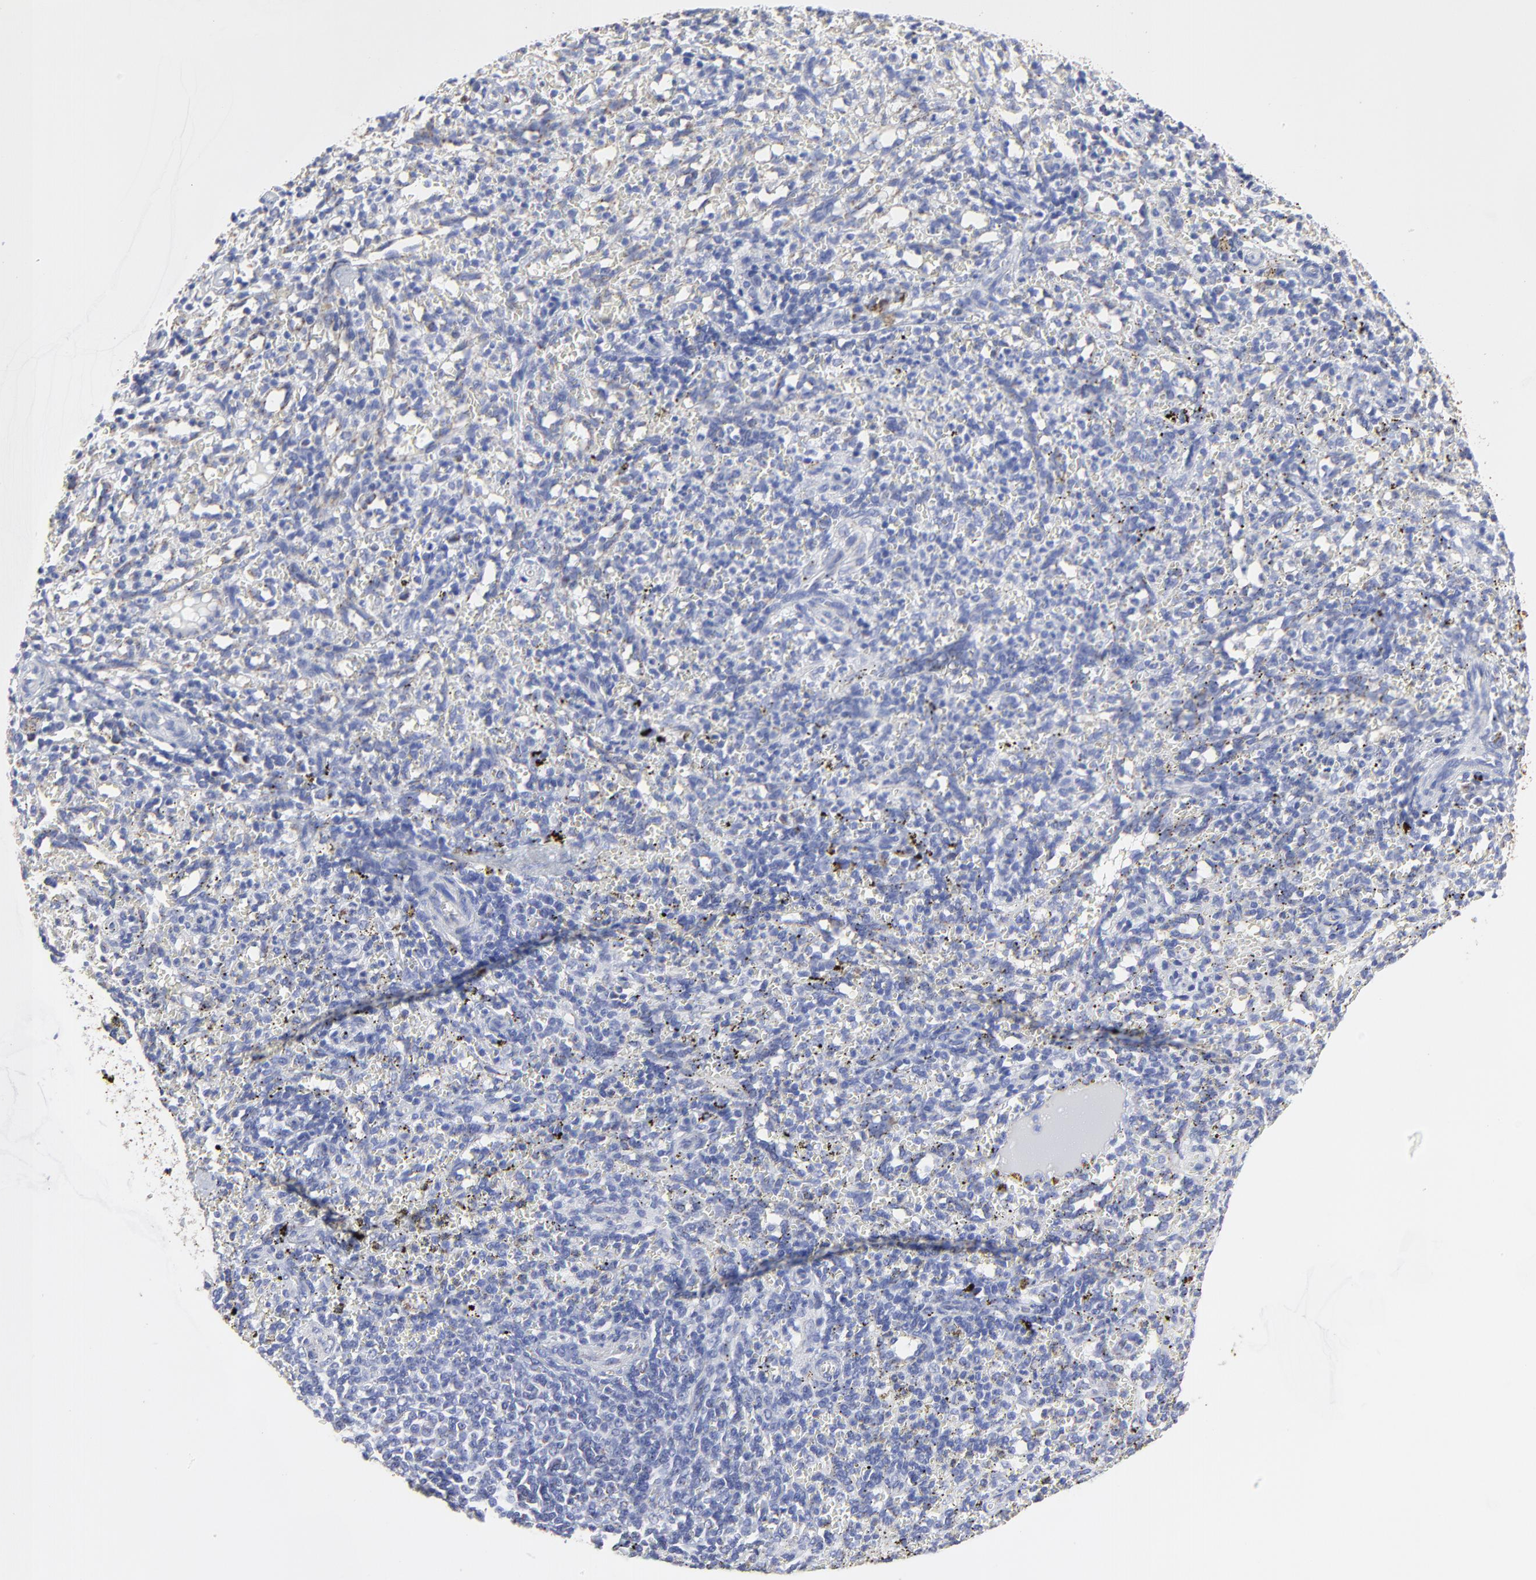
{"staining": {"intensity": "negative", "quantity": "none", "location": "none"}, "tissue": "spleen", "cell_type": "Cells in red pulp", "image_type": "normal", "snomed": [{"axis": "morphology", "description": "Normal tissue, NOS"}, {"axis": "topography", "description": "Spleen"}], "caption": "A micrograph of spleen stained for a protein shows no brown staining in cells in red pulp. Nuclei are stained in blue.", "gene": "PINK1", "patient": {"sex": "female", "age": 10}}